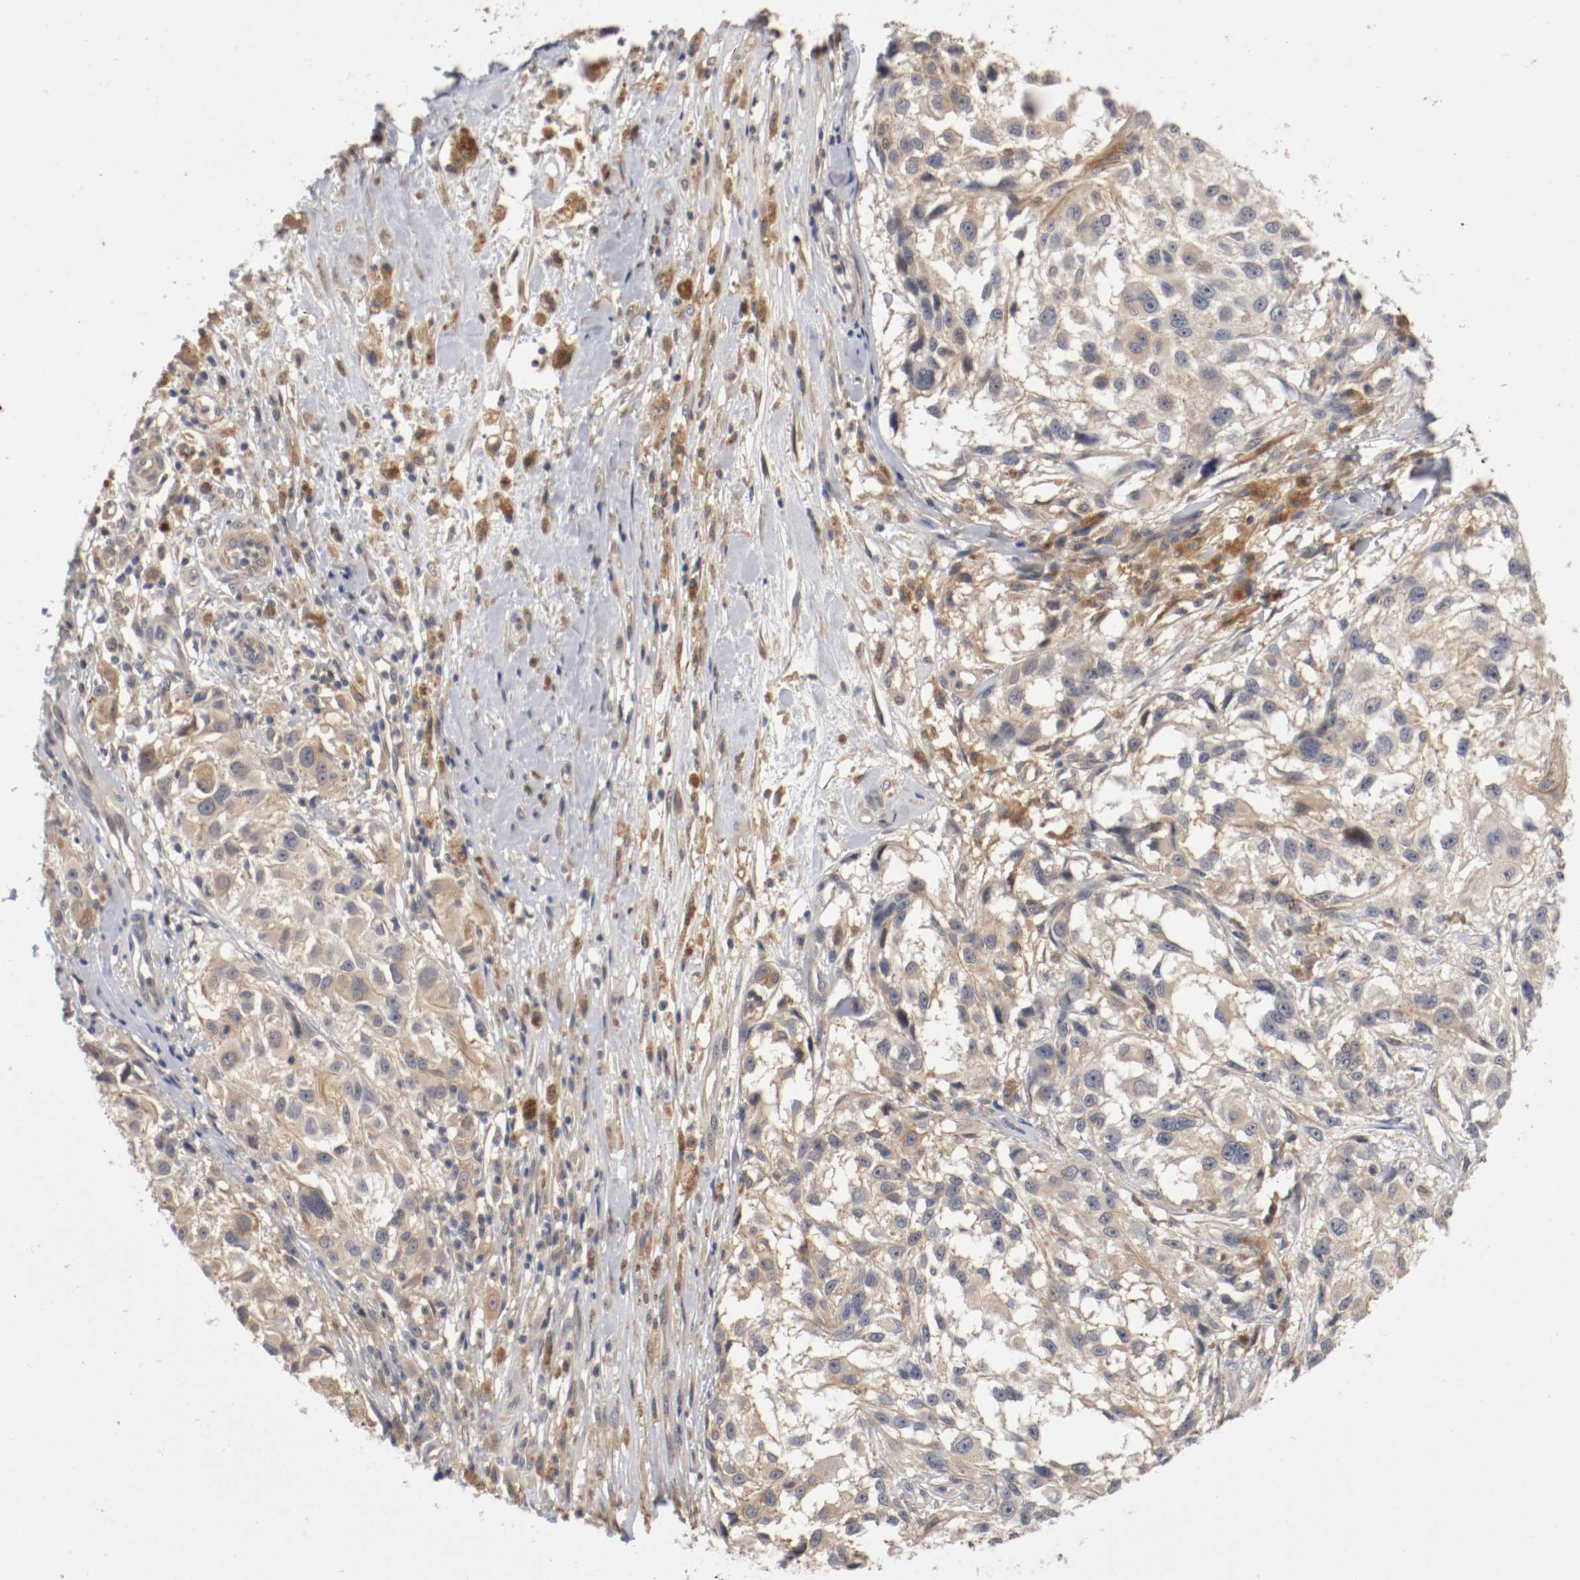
{"staining": {"intensity": "weak", "quantity": "<25%", "location": "cytoplasmic/membranous"}, "tissue": "melanoma", "cell_type": "Tumor cells", "image_type": "cancer", "snomed": [{"axis": "morphology", "description": "Necrosis, NOS"}, {"axis": "morphology", "description": "Malignant melanoma, NOS"}, {"axis": "topography", "description": "Skin"}], "caption": "This is a micrograph of immunohistochemistry (IHC) staining of melanoma, which shows no positivity in tumor cells. Brightfield microscopy of immunohistochemistry (IHC) stained with DAB (3,3'-diaminobenzidine) (brown) and hematoxylin (blue), captured at high magnification.", "gene": "RBM23", "patient": {"sex": "female", "age": 87}}